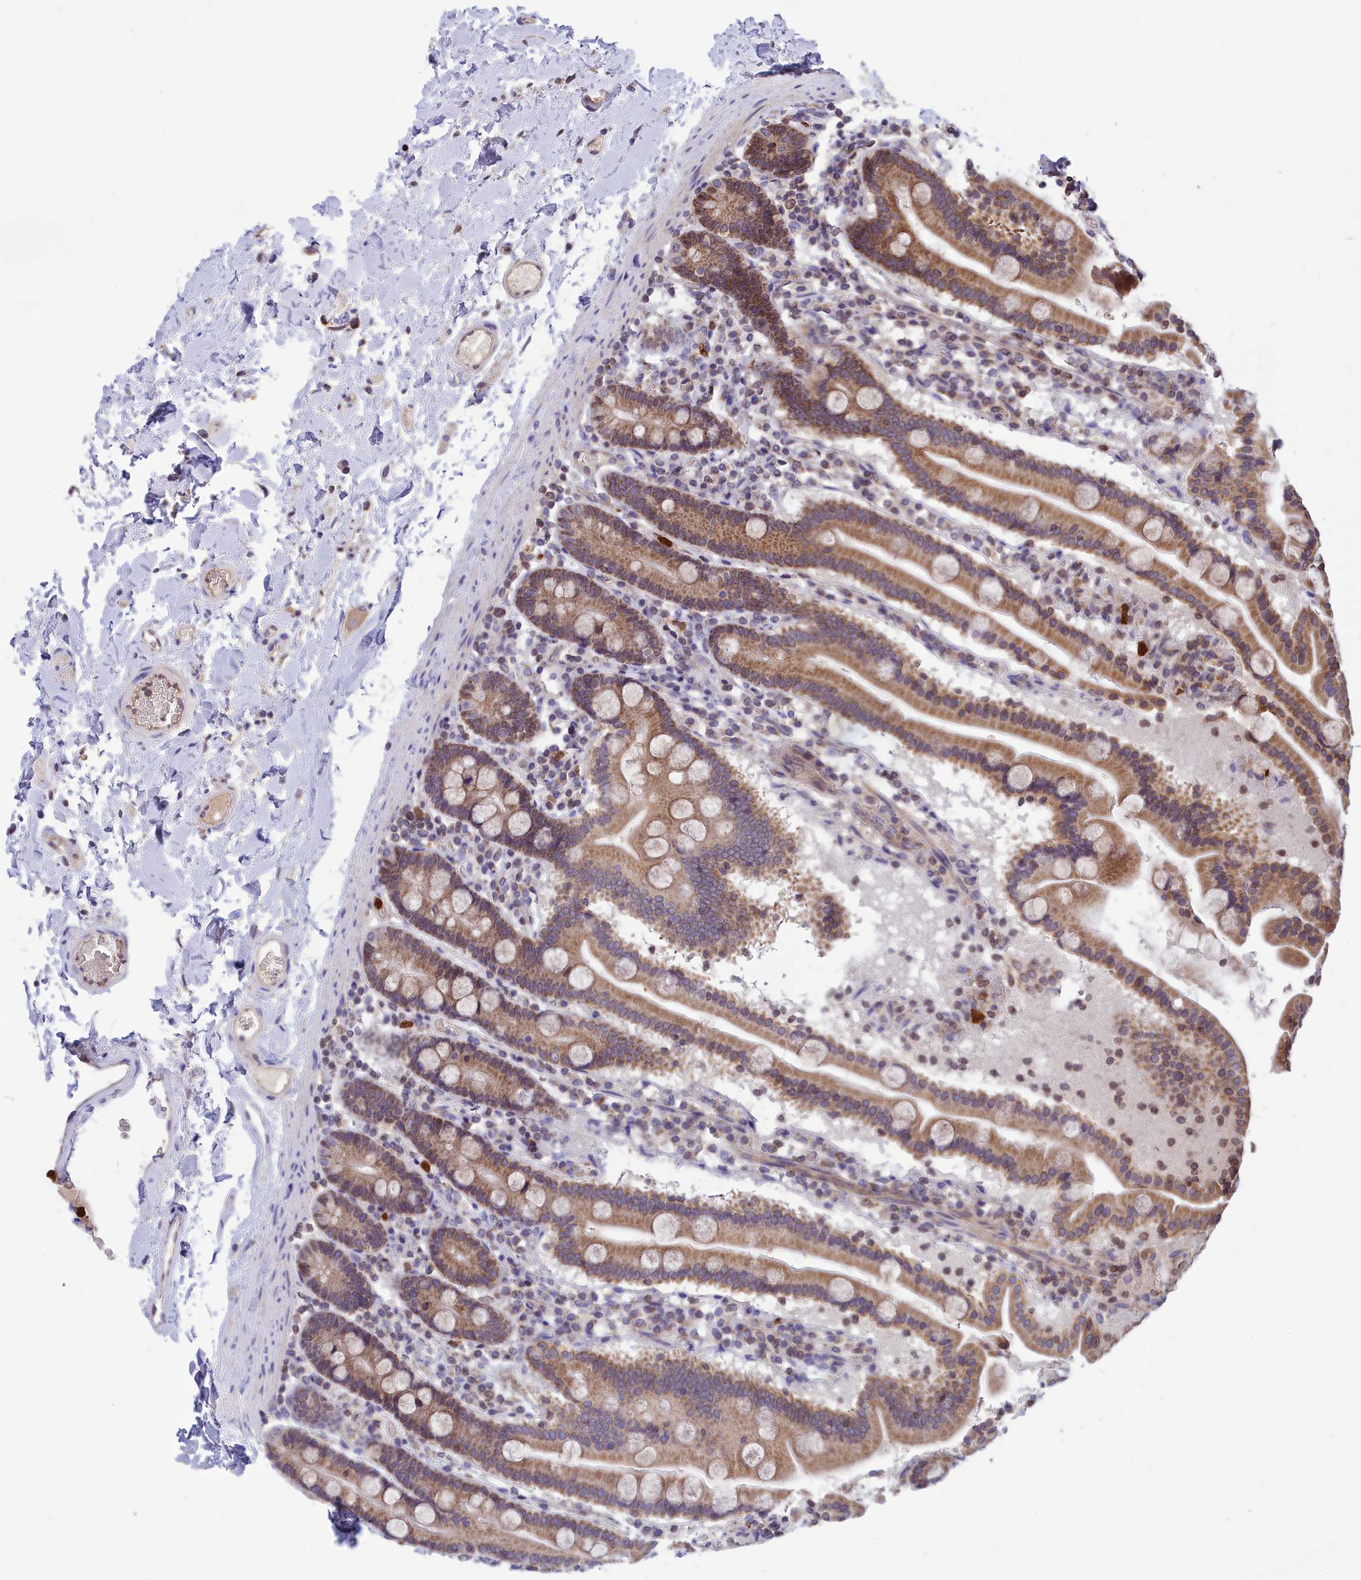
{"staining": {"intensity": "moderate", "quantity": ">75%", "location": "cytoplasmic/membranous"}, "tissue": "duodenum", "cell_type": "Glandular cells", "image_type": "normal", "snomed": [{"axis": "morphology", "description": "Normal tissue, NOS"}, {"axis": "topography", "description": "Duodenum"}], "caption": "Duodenum stained with IHC exhibits moderate cytoplasmic/membranous positivity in approximately >75% of glandular cells.", "gene": "PKHD1L1", "patient": {"sex": "male", "age": 55}}